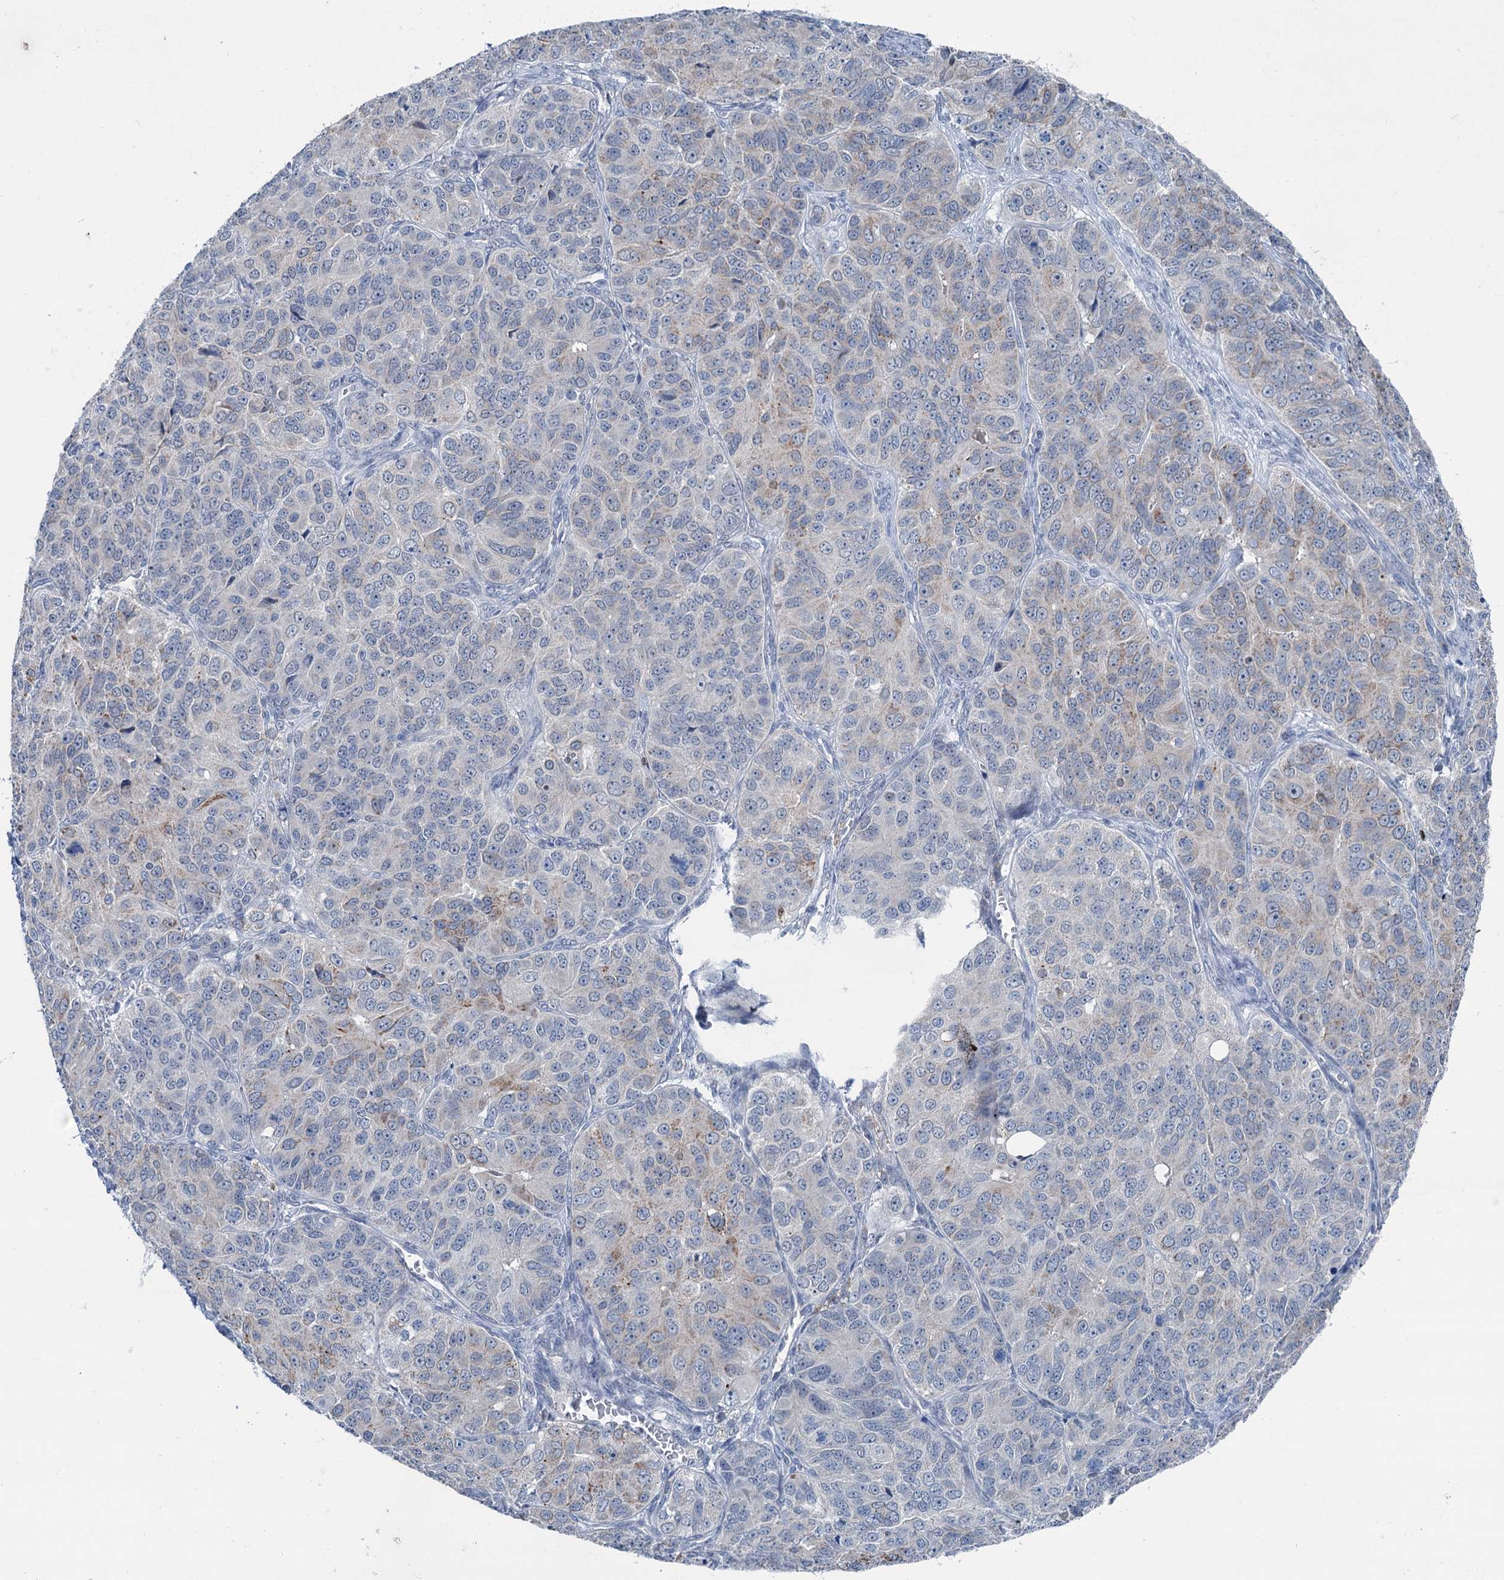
{"staining": {"intensity": "weak", "quantity": "<25%", "location": "cytoplasmic/membranous"}, "tissue": "ovarian cancer", "cell_type": "Tumor cells", "image_type": "cancer", "snomed": [{"axis": "morphology", "description": "Carcinoma, endometroid"}, {"axis": "topography", "description": "Ovary"}], "caption": "IHC of human ovarian cancer (endometroid carcinoma) reveals no staining in tumor cells.", "gene": "ELP4", "patient": {"sex": "female", "age": 51}}